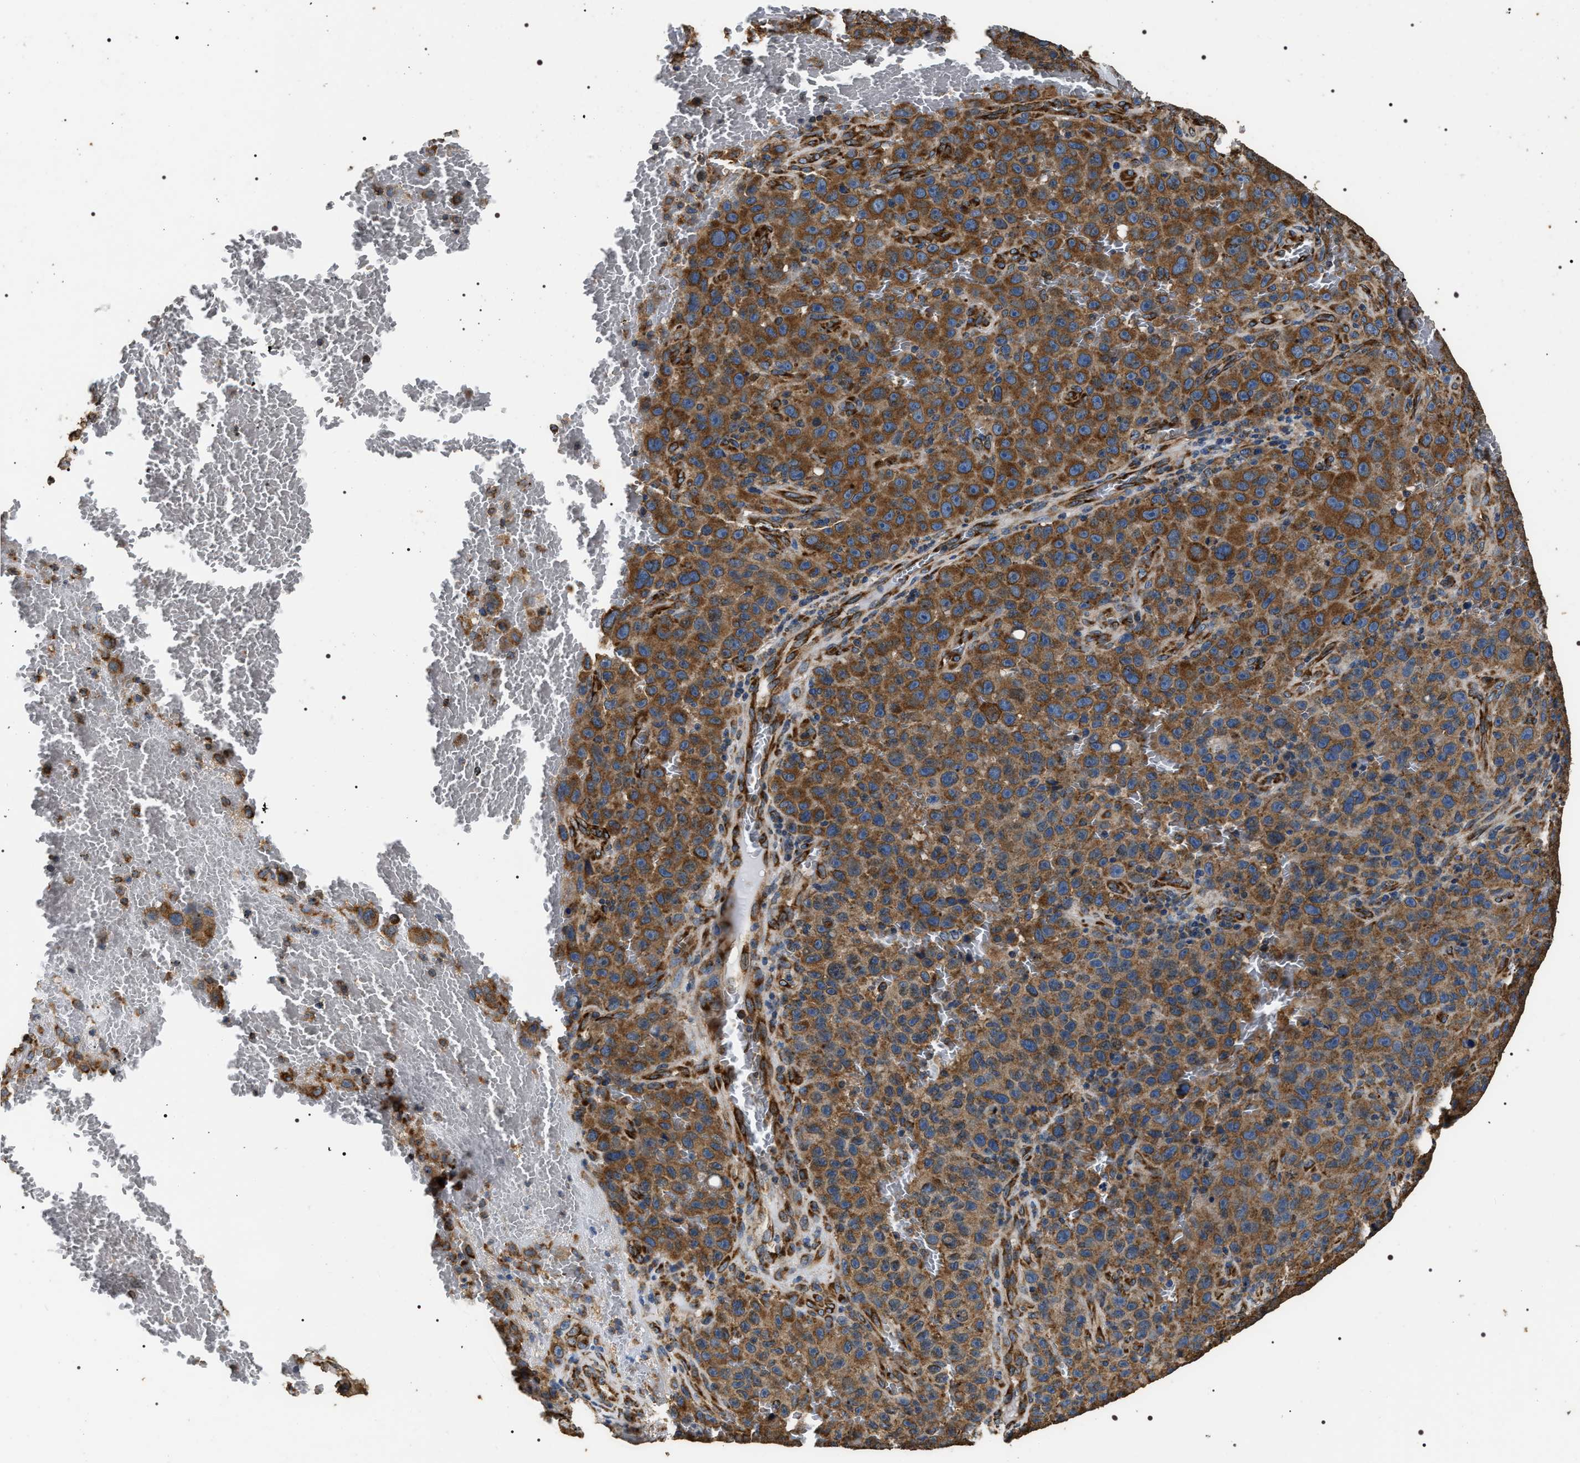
{"staining": {"intensity": "moderate", "quantity": ">75%", "location": "cytoplasmic/membranous"}, "tissue": "melanoma", "cell_type": "Tumor cells", "image_type": "cancer", "snomed": [{"axis": "morphology", "description": "Malignant melanoma, NOS"}, {"axis": "topography", "description": "Skin"}], "caption": "This is a micrograph of IHC staining of malignant melanoma, which shows moderate staining in the cytoplasmic/membranous of tumor cells.", "gene": "KTN1", "patient": {"sex": "female", "age": 82}}